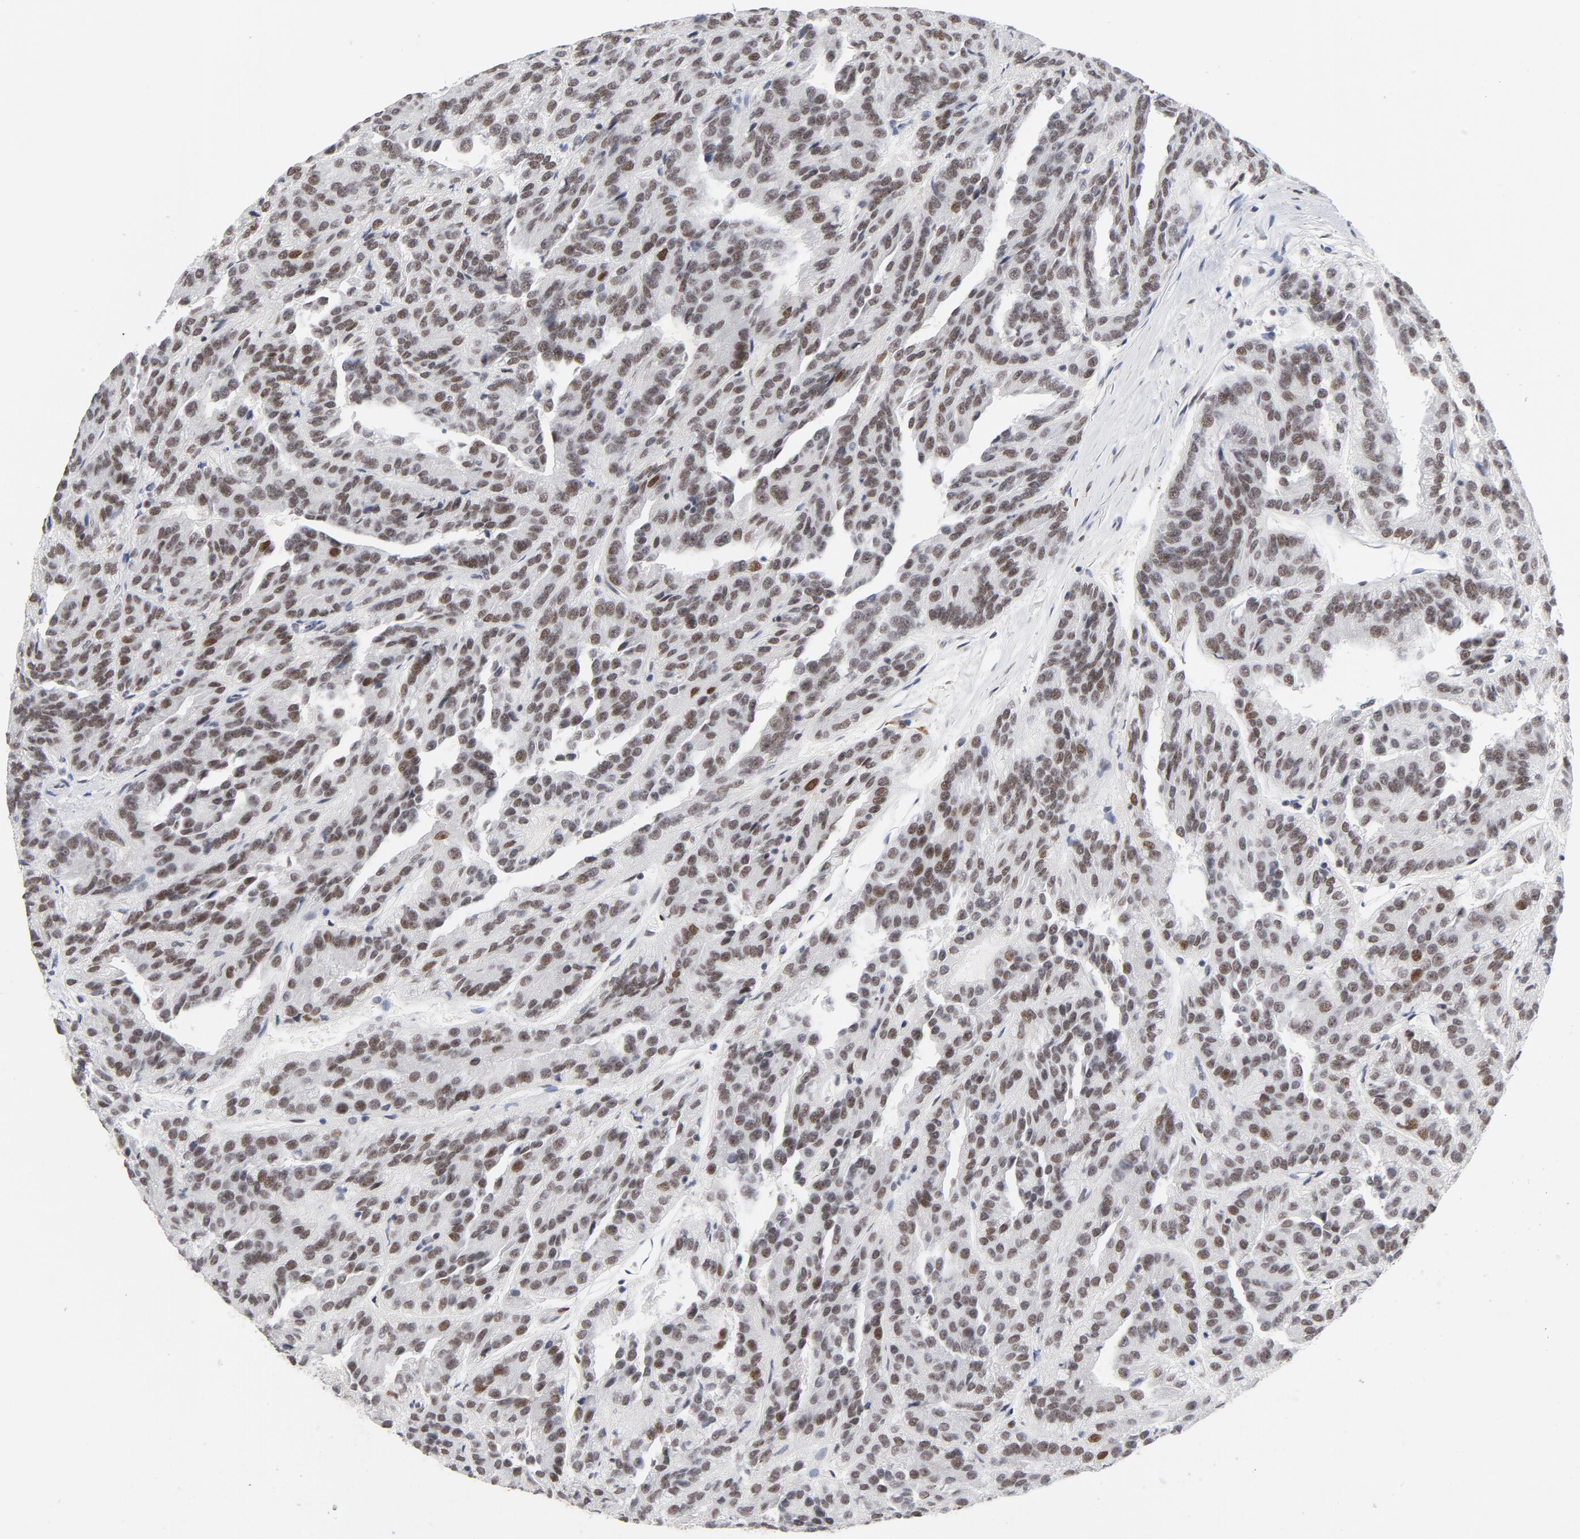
{"staining": {"intensity": "weak", "quantity": "<25%", "location": "nuclear"}, "tissue": "renal cancer", "cell_type": "Tumor cells", "image_type": "cancer", "snomed": [{"axis": "morphology", "description": "Adenocarcinoma, NOS"}, {"axis": "topography", "description": "Kidney"}], "caption": "IHC of human renal cancer (adenocarcinoma) exhibits no positivity in tumor cells. Brightfield microscopy of immunohistochemistry stained with DAB (3,3'-diaminobenzidine) (brown) and hematoxylin (blue), captured at high magnification.", "gene": "RFC4", "patient": {"sex": "male", "age": 46}}